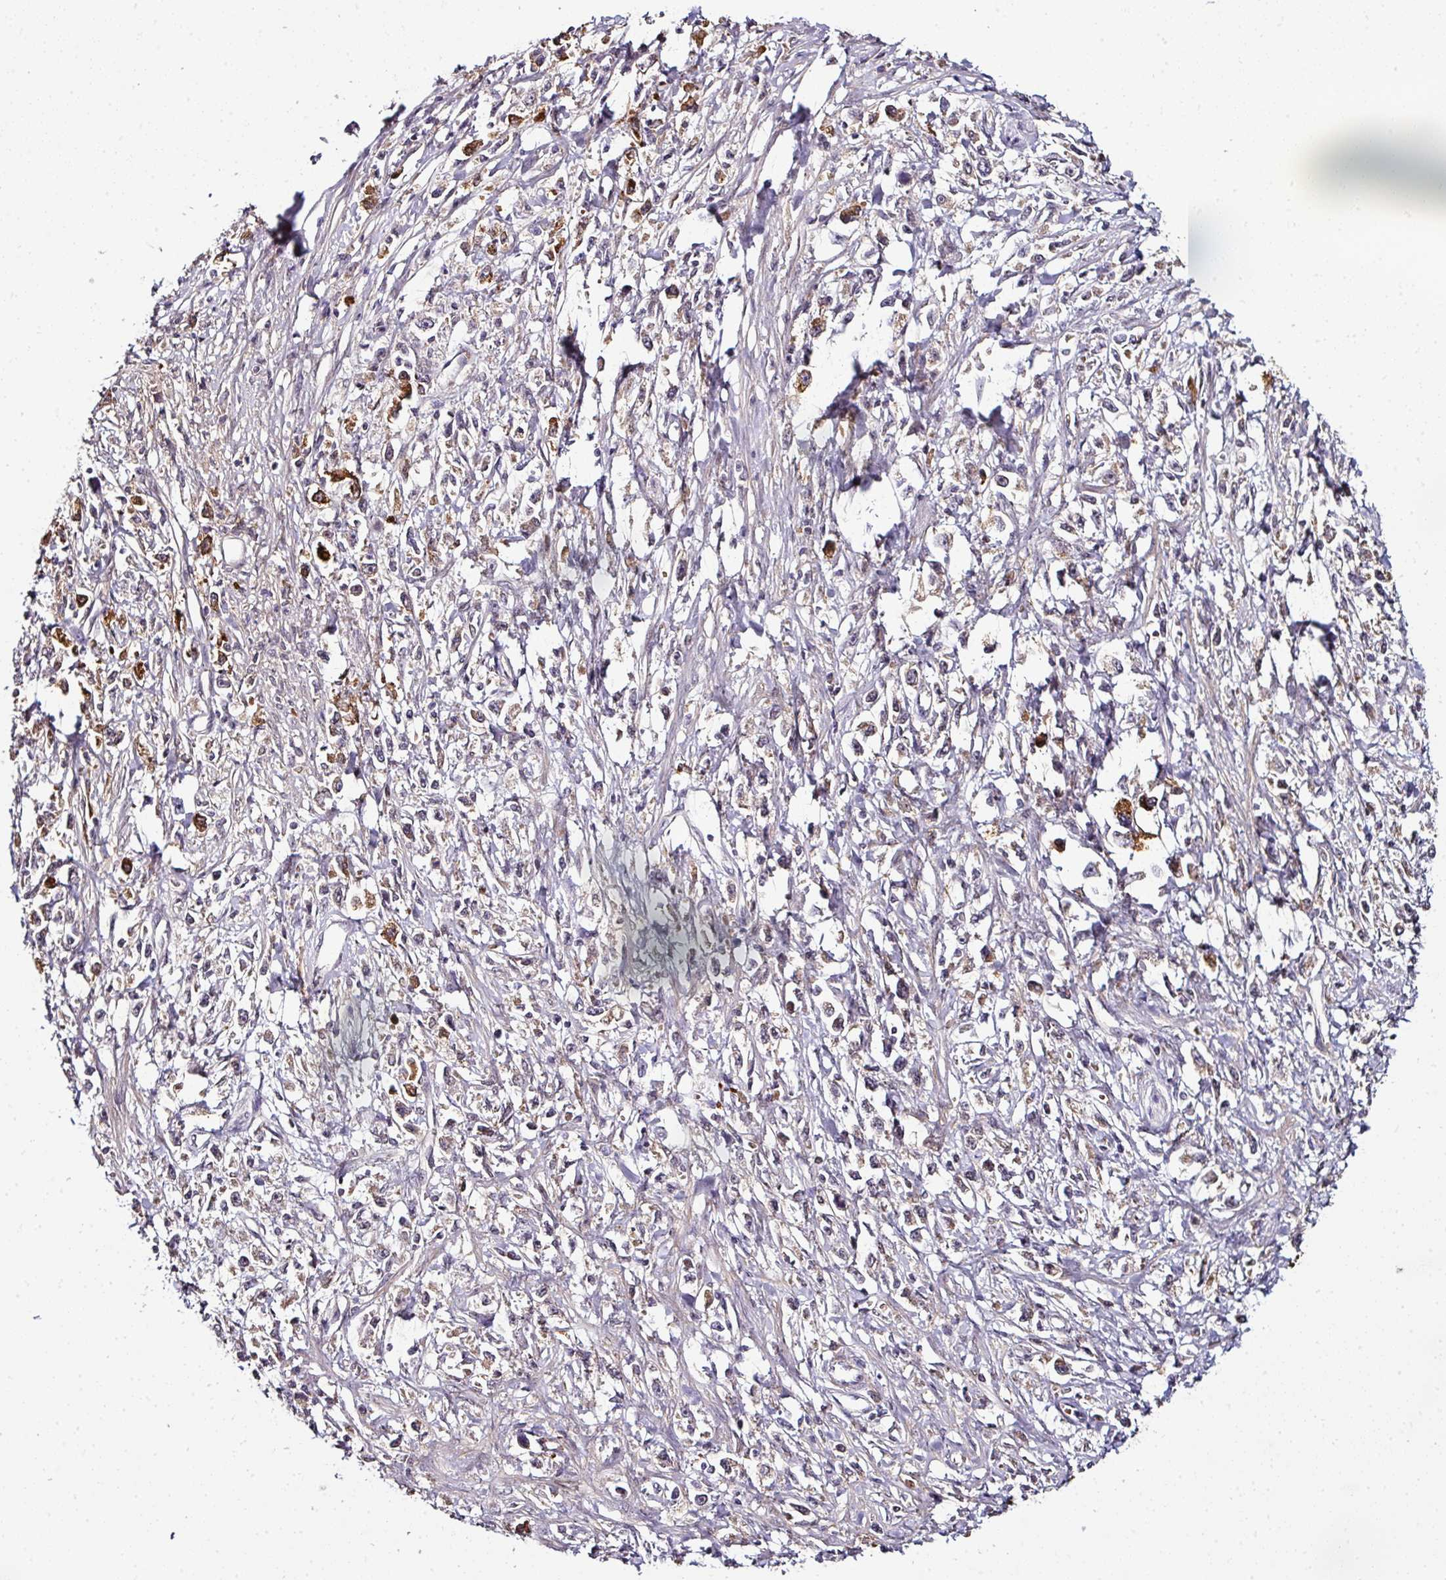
{"staining": {"intensity": "strong", "quantity": "<25%", "location": "cytoplasmic/membranous"}, "tissue": "stomach cancer", "cell_type": "Tumor cells", "image_type": "cancer", "snomed": [{"axis": "morphology", "description": "Adenocarcinoma, NOS"}, {"axis": "topography", "description": "Stomach"}], "caption": "Stomach cancer stained with DAB immunohistochemistry (IHC) shows medium levels of strong cytoplasmic/membranous staining in about <25% of tumor cells.", "gene": "NAPSA", "patient": {"sex": "female", "age": 59}}